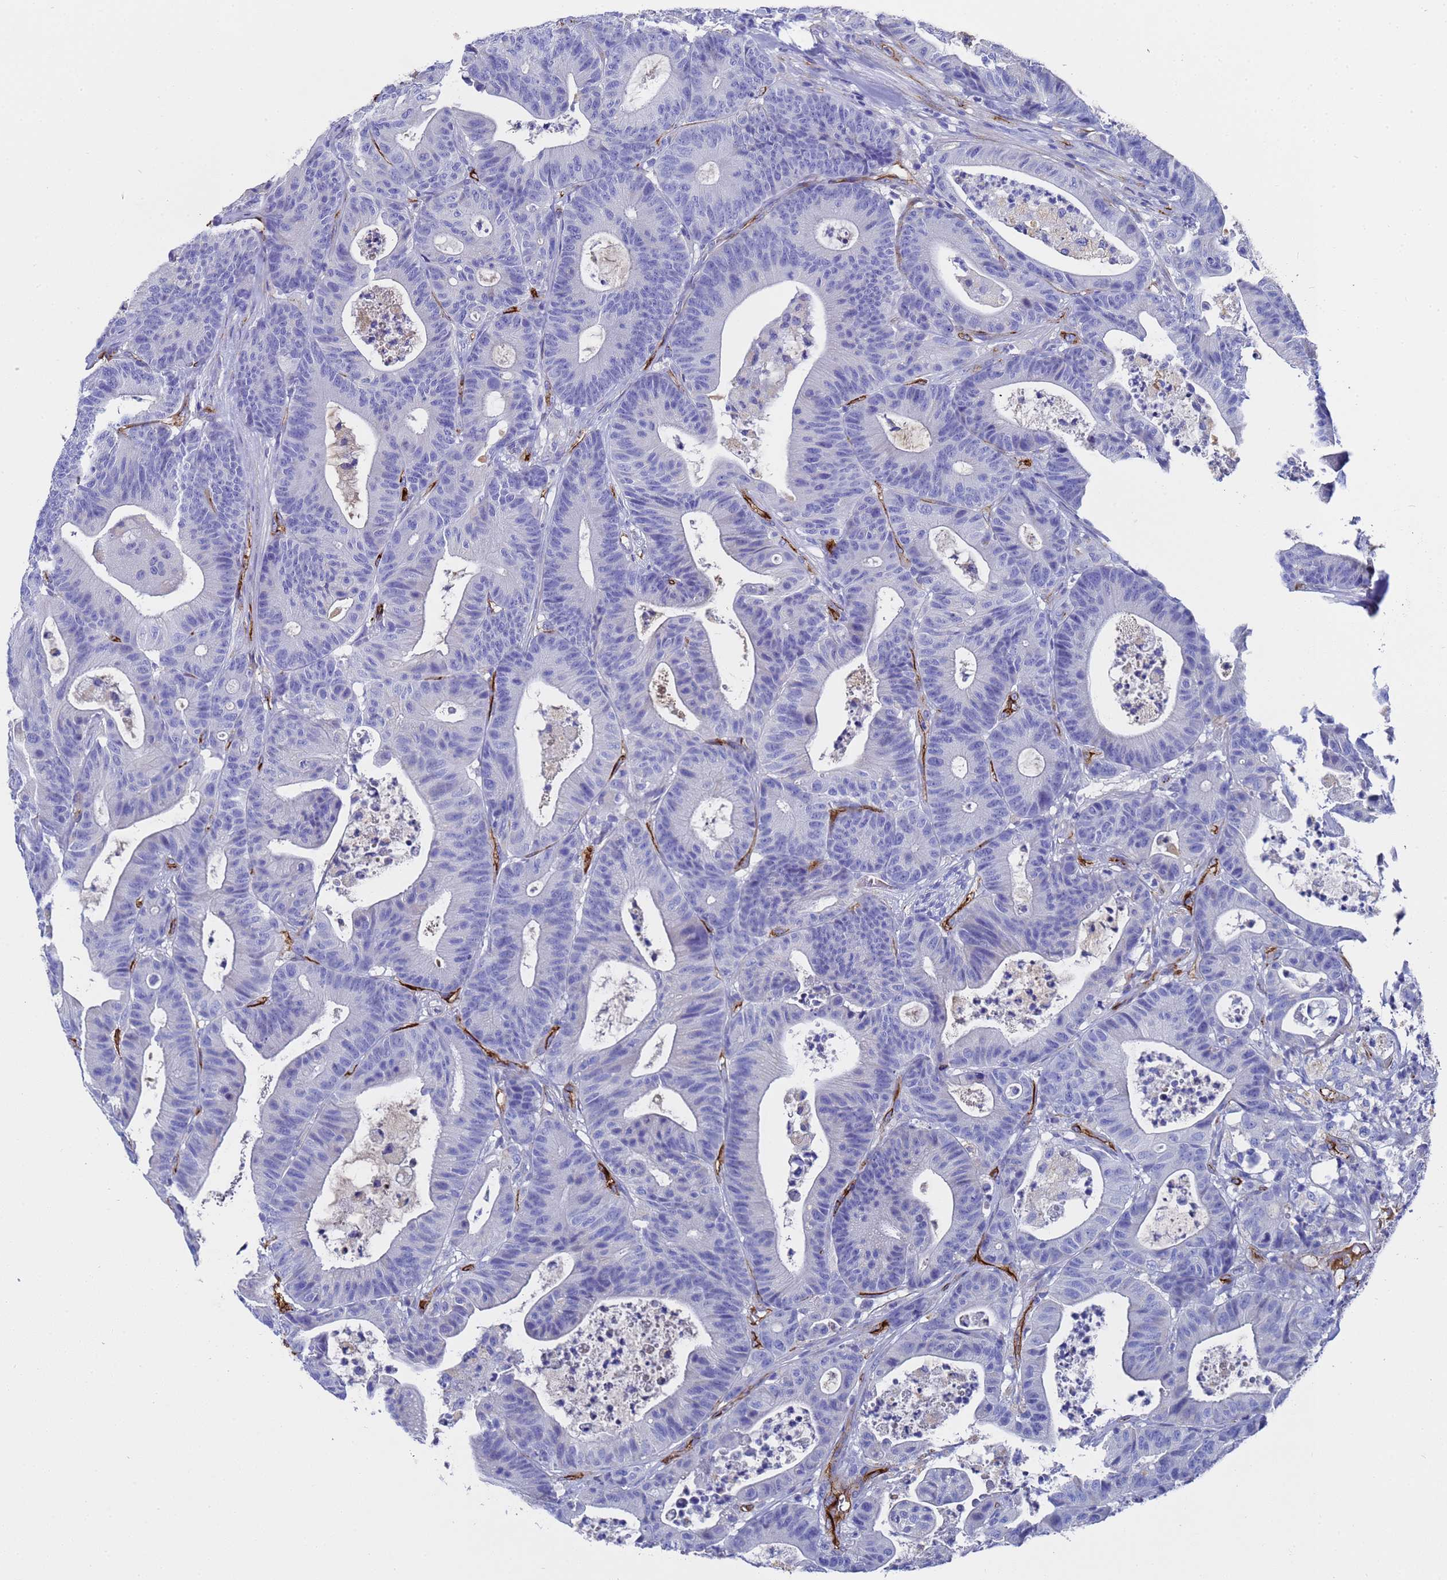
{"staining": {"intensity": "negative", "quantity": "none", "location": "none"}, "tissue": "colorectal cancer", "cell_type": "Tumor cells", "image_type": "cancer", "snomed": [{"axis": "morphology", "description": "Adenocarcinoma, NOS"}, {"axis": "topography", "description": "Colon"}], "caption": "This is an immunohistochemistry (IHC) histopathology image of human colorectal cancer (adenocarcinoma). There is no staining in tumor cells.", "gene": "ADIPOQ", "patient": {"sex": "female", "age": 84}}